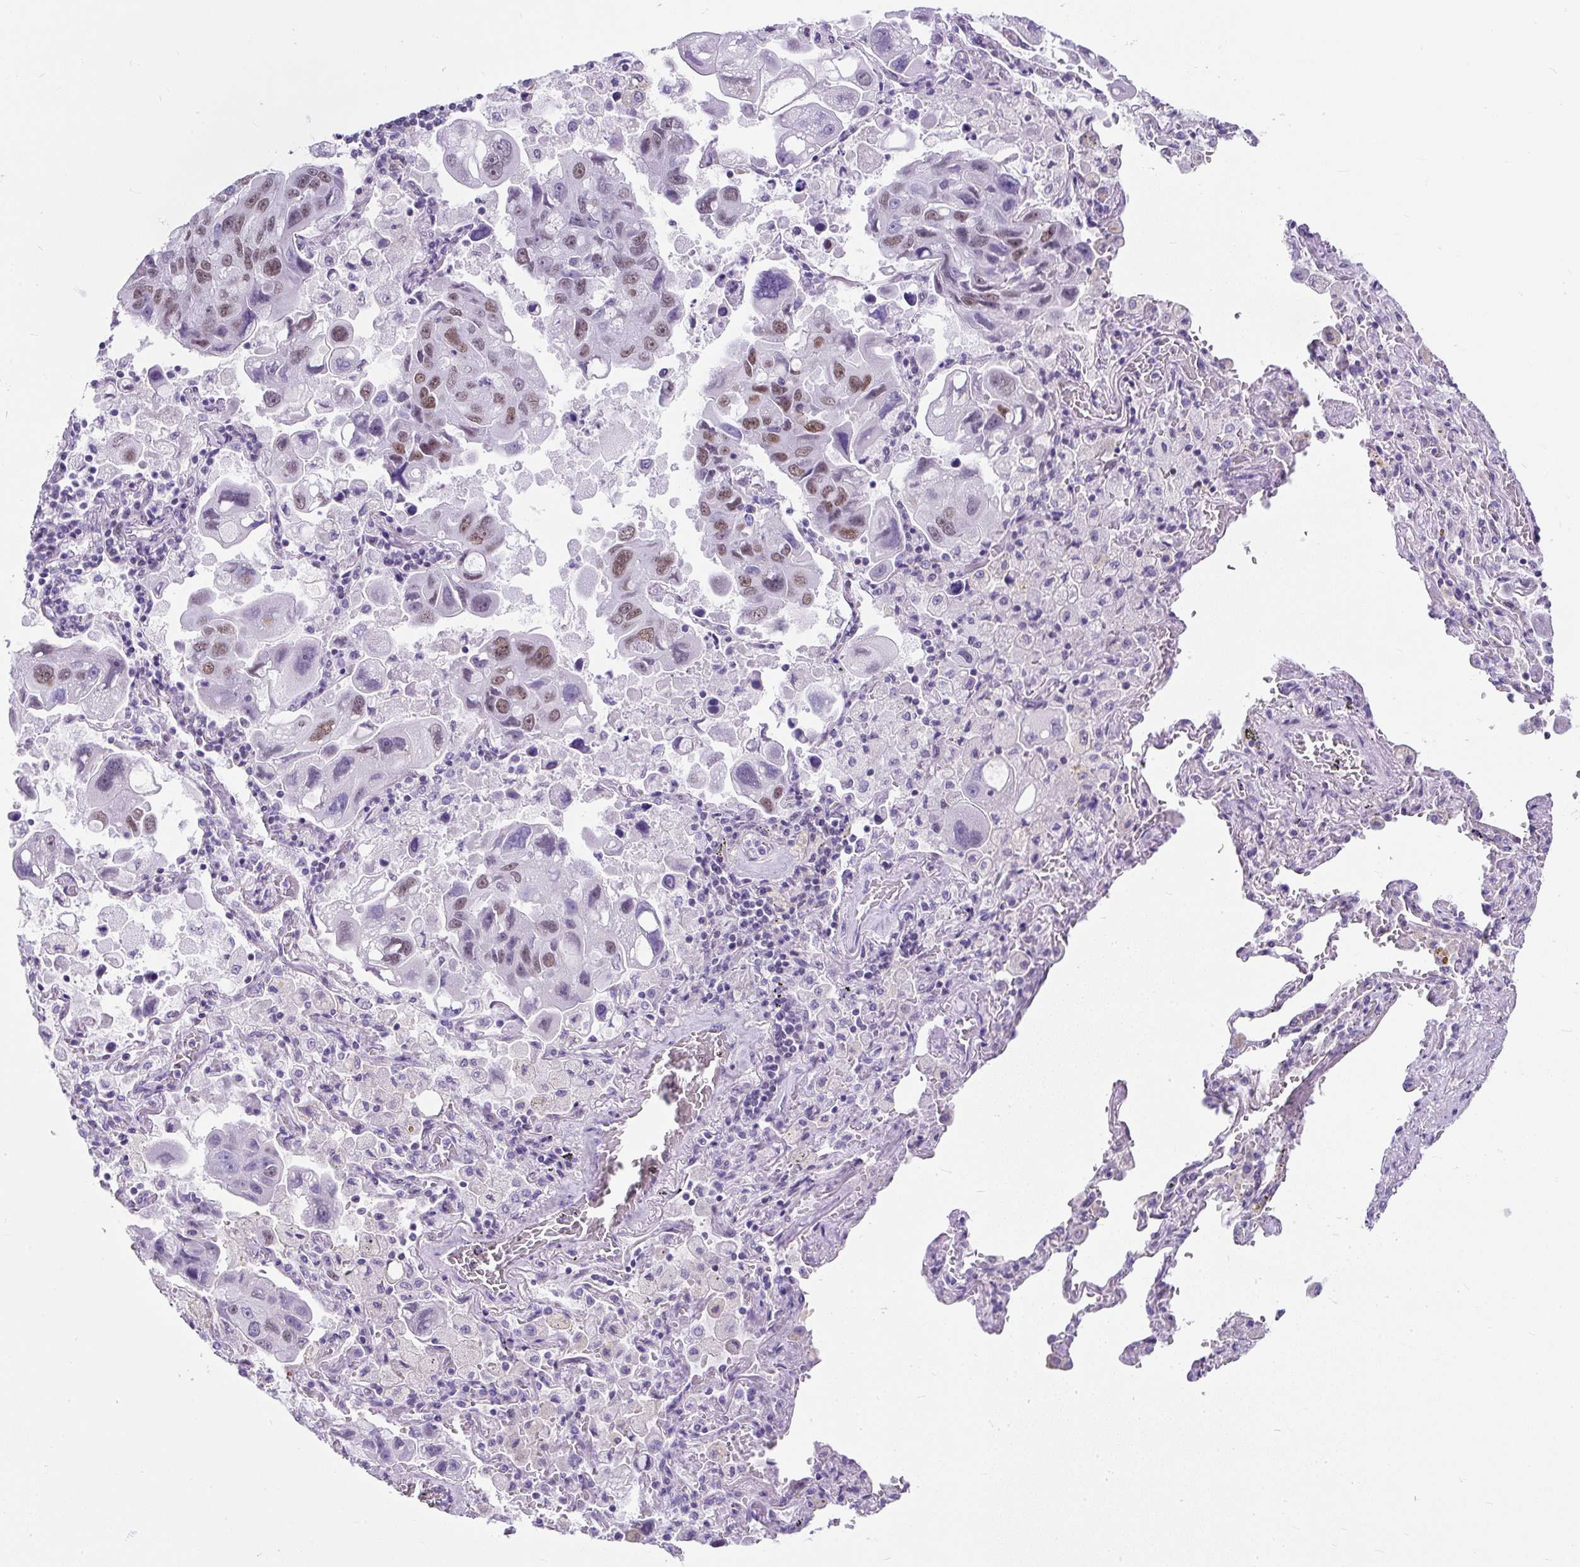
{"staining": {"intensity": "moderate", "quantity": "<25%", "location": "nuclear"}, "tissue": "lung cancer", "cell_type": "Tumor cells", "image_type": "cancer", "snomed": [{"axis": "morphology", "description": "Adenocarcinoma, NOS"}, {"axis": "topography", "description": "Lung"}], "caption": "Moderate nuclear expression is identified in about <25% of tumor cells in adenocarcinoma (lung). The staining was performed using DAB (3,3'-diaminobenzidine), with brown indicating positive protein expression. Nuclei are stained blue with hematoxylin.", "gene": "PLCXD2", "patient": {"sex": "male", "age": 64}}